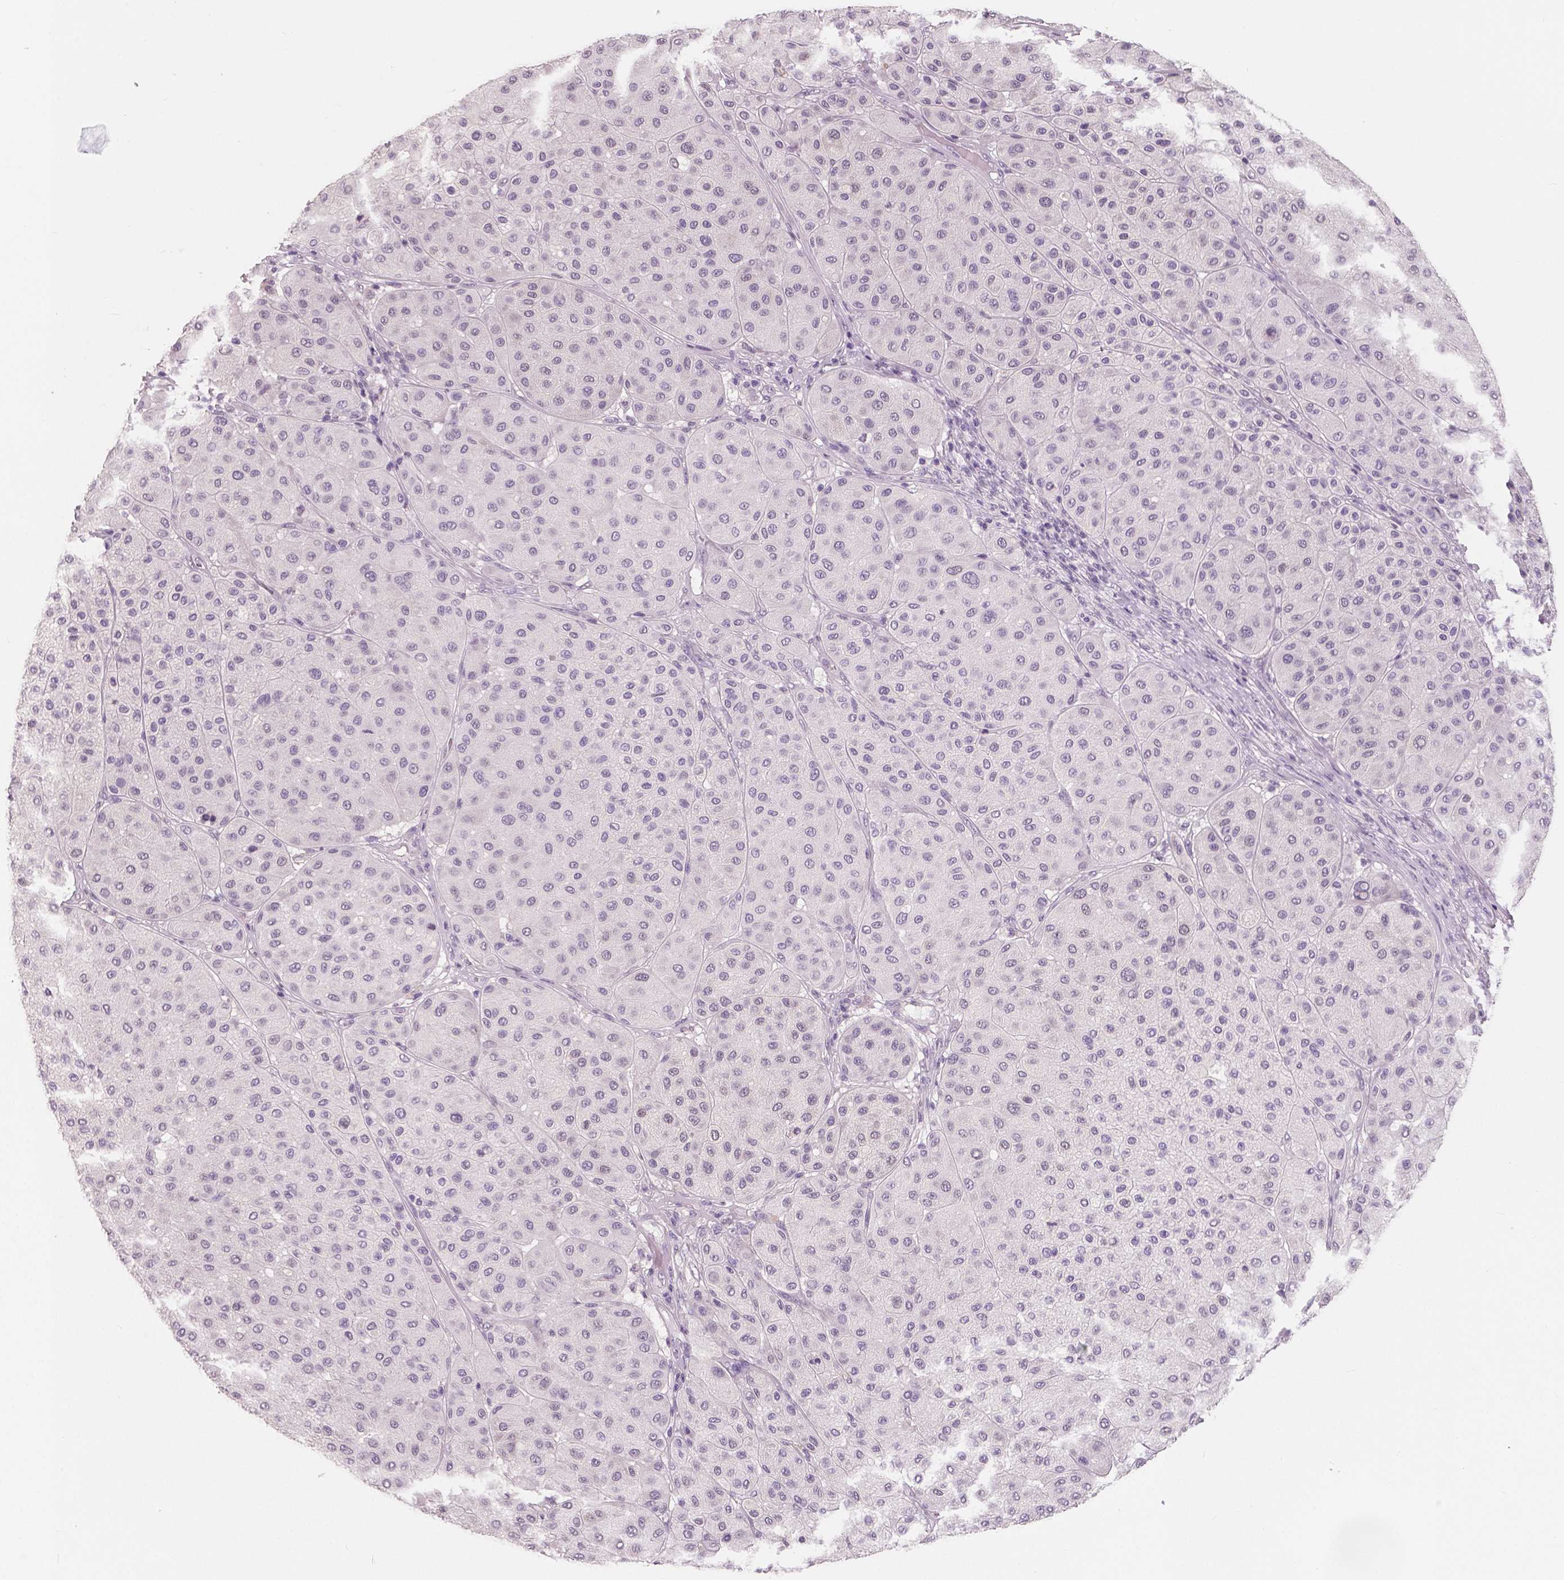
{"staining": {"intensity": "negative", "quantity": "none", "location": "none"}, "tissue": "melanoma", "cell_type": "Tumor cells", "image_type": "cancer", "snomed": [{"axis": "morphology", "description": "Malignant melanoma, Metastatic site"}, {"axis": "topography", "description": "Smooth muscle"}], "caption": "An immunohistochemistry micrograph of melanoma is shown. There is no staining in tumor cells of melanoma.", "gene": "NECAB1", "patient": {"sex": "male", "age": 41}}